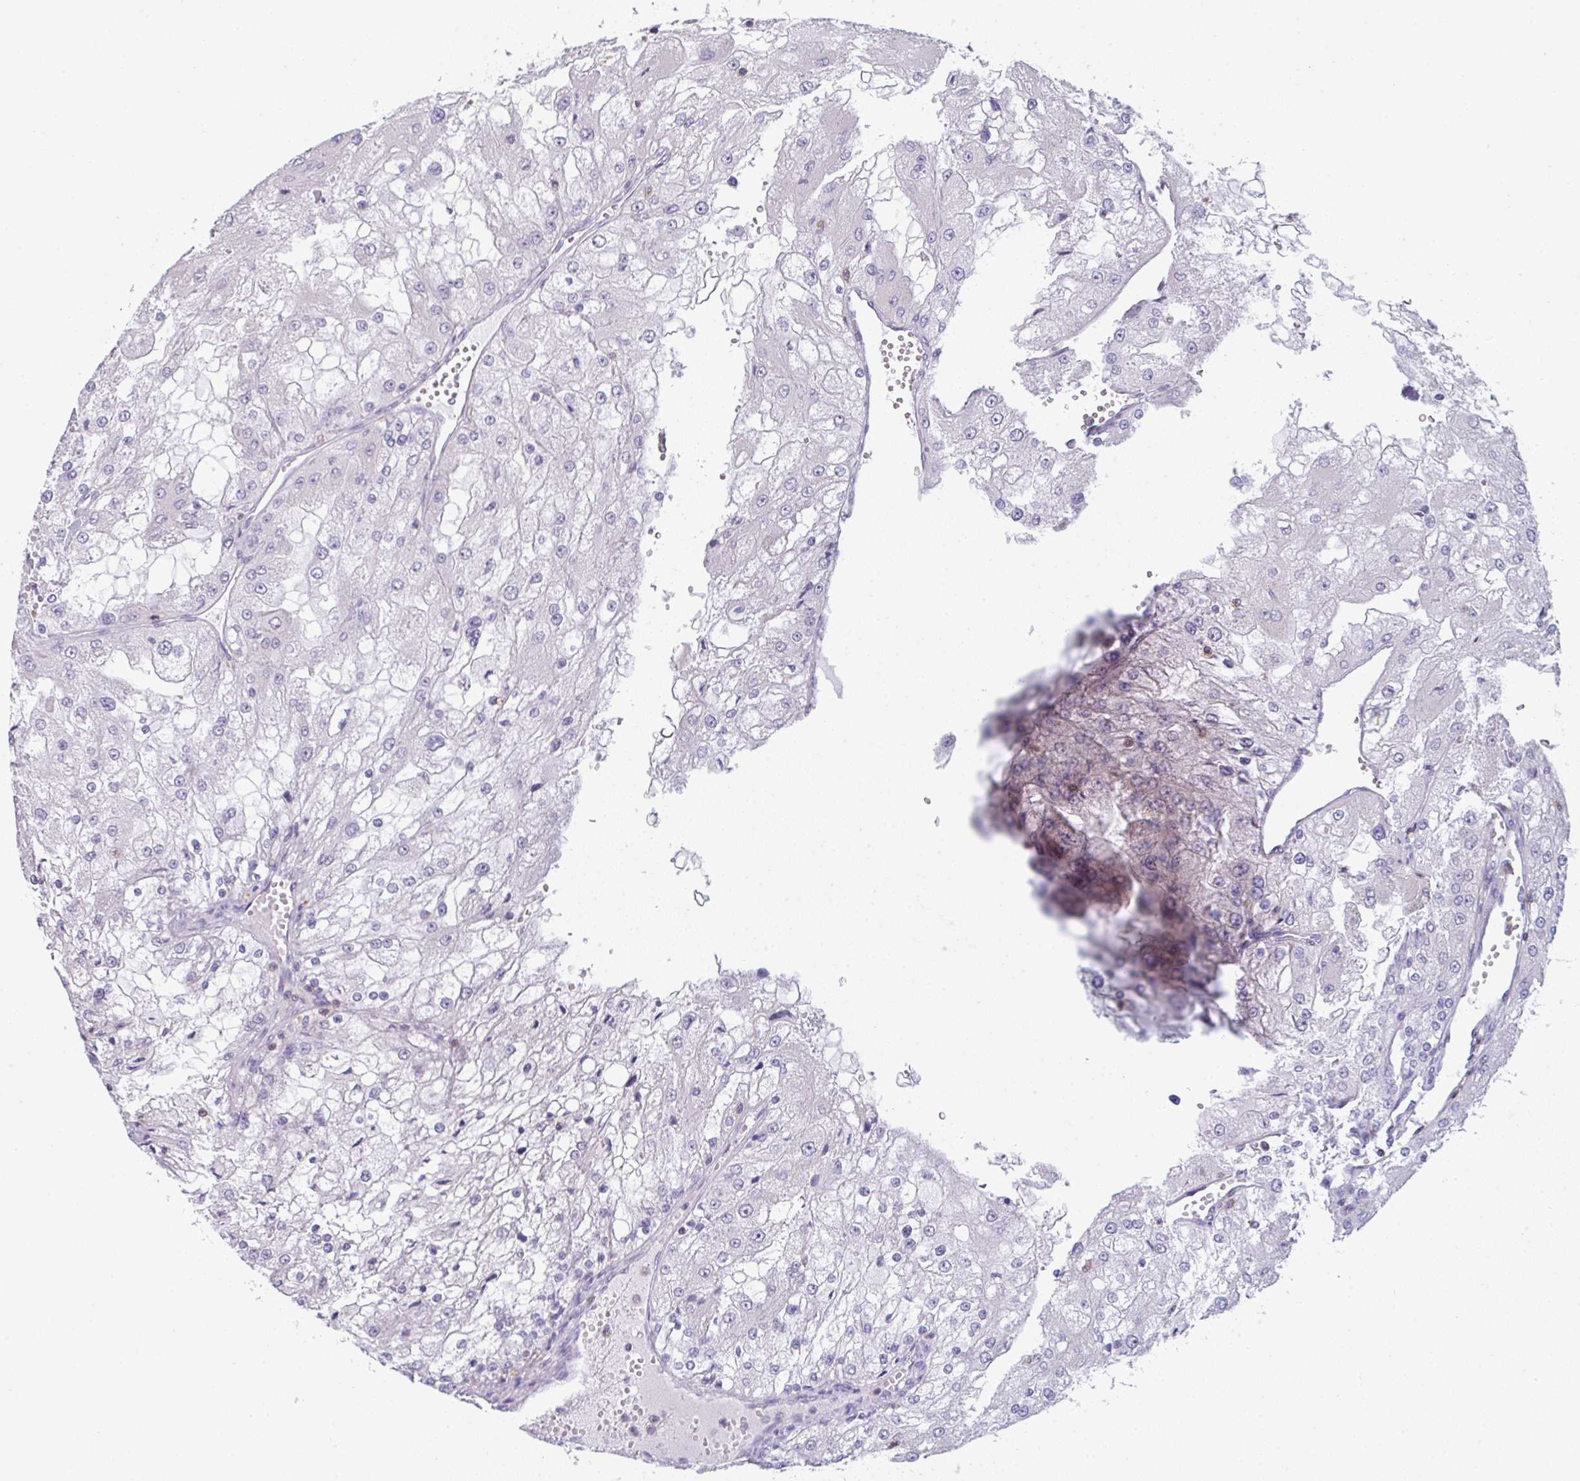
{"staining": {"intensity": "negative", "quantity": "none", "location": "none"}, "tissue": "renal cancer", "cell_type": "Tumor cells", "image_type": "cancer", "snomed": [{"axis": "morphology", "description": "Adenocarcinoma, NOS"}, {"axis": "topography", "description": "Kidney"}], "caption": "High power microscopy micrograph of an immunohistochemistry (IHC) image of renal adenocarcinoma, revealing no significant positivity in tumor cells.", "gene": "CD80", "patient": {"sex": "female", "age": 74}}